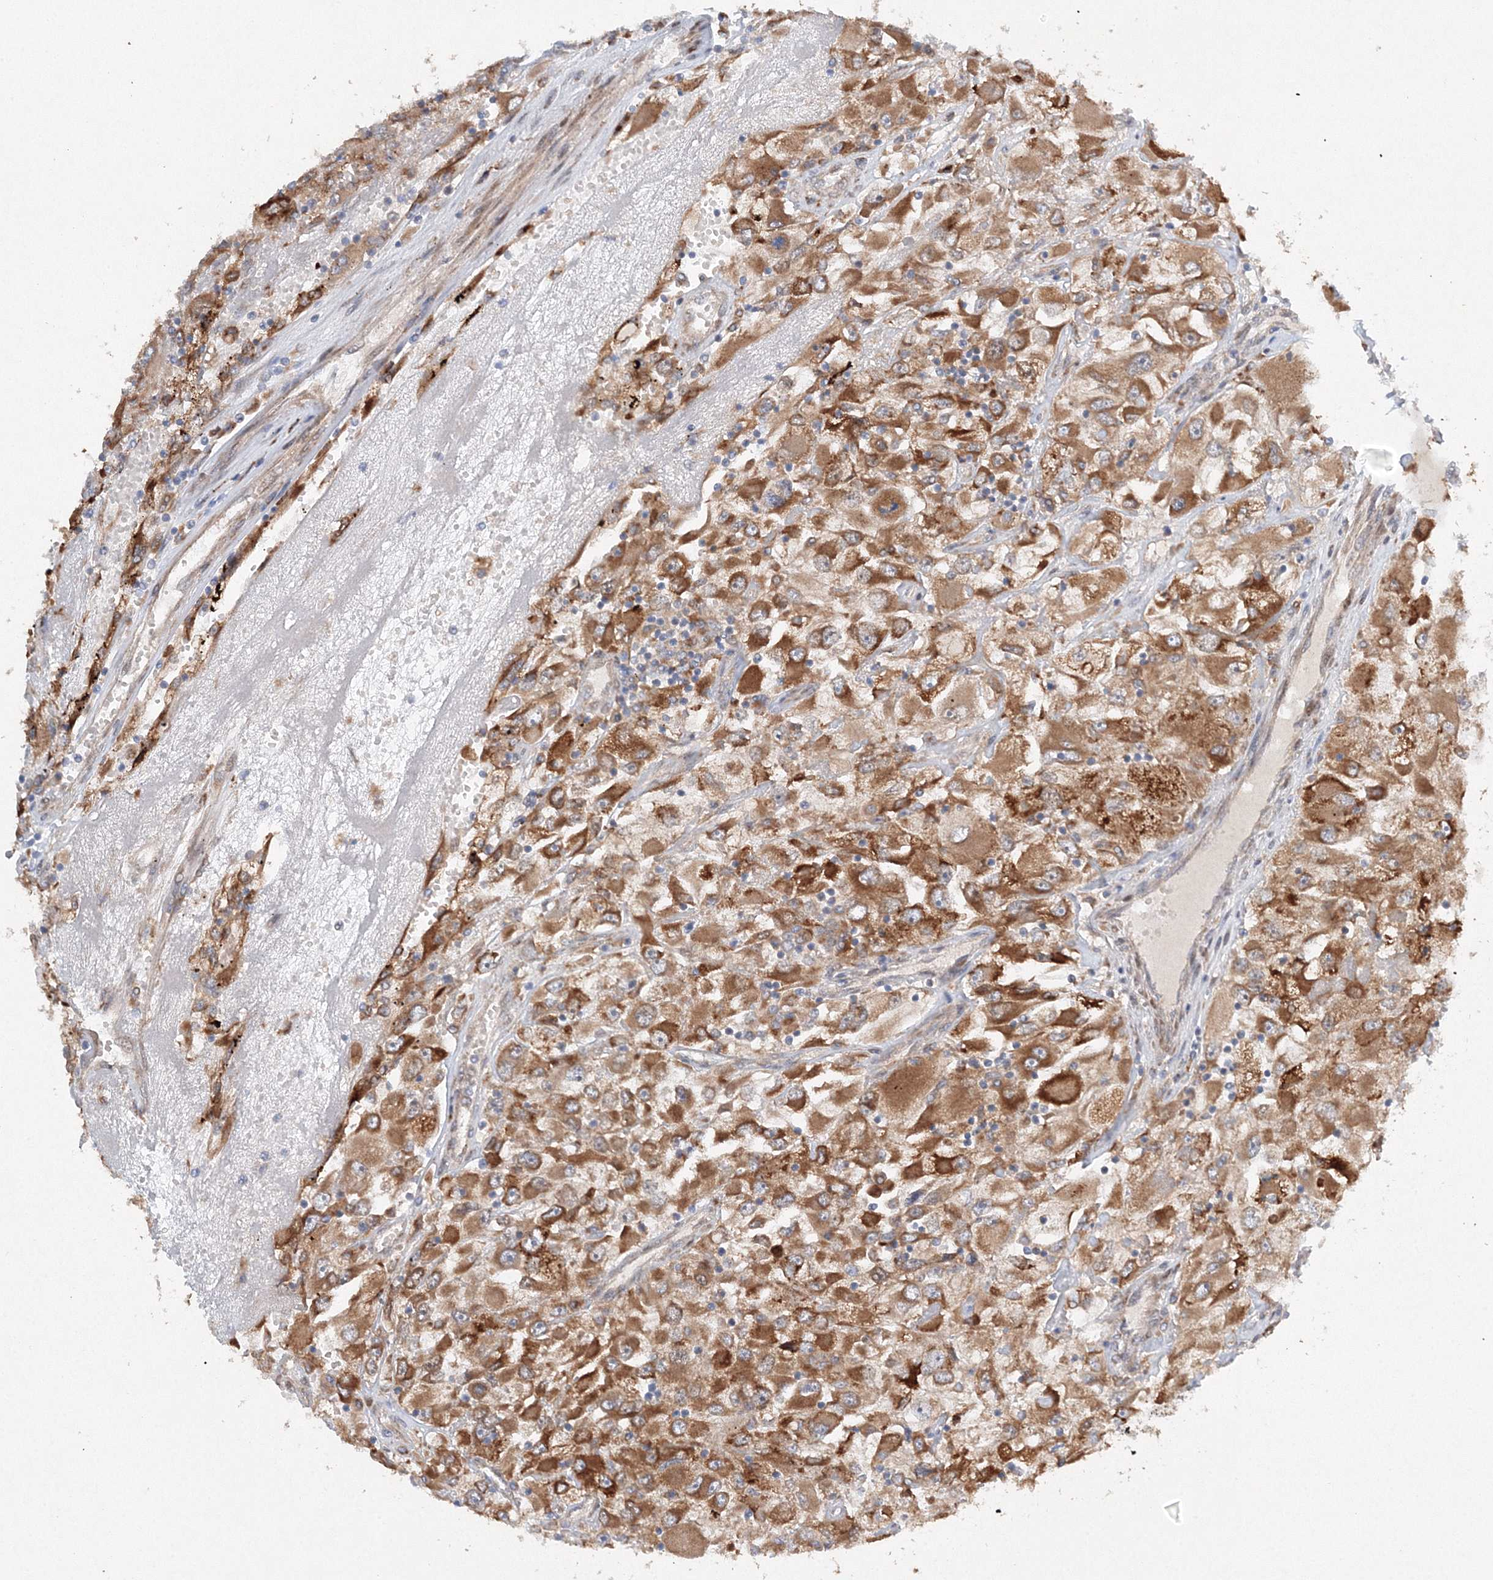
{"staining": {"intensity": "moderate", "quantity": ">75%", "location": "cytoplasmic/membranous"}, "tissue": "renal cancer", "cell_type": "Tumor cells", "image_type": "cancer", "snomed": [{"axis": "morphology", "description": "Adenocarcinoma, NOS"}, {"axis": "topography", "description": "Kidney"}], "caption": "Human renal adenocarcinoma stained for a protein (brown) demonstrates moderate cytoplasmic/membranous positive staining in about >75% of tumor cells.", "gene": "SLC36A1", "patient": {"sex": "female", "age": 52}}